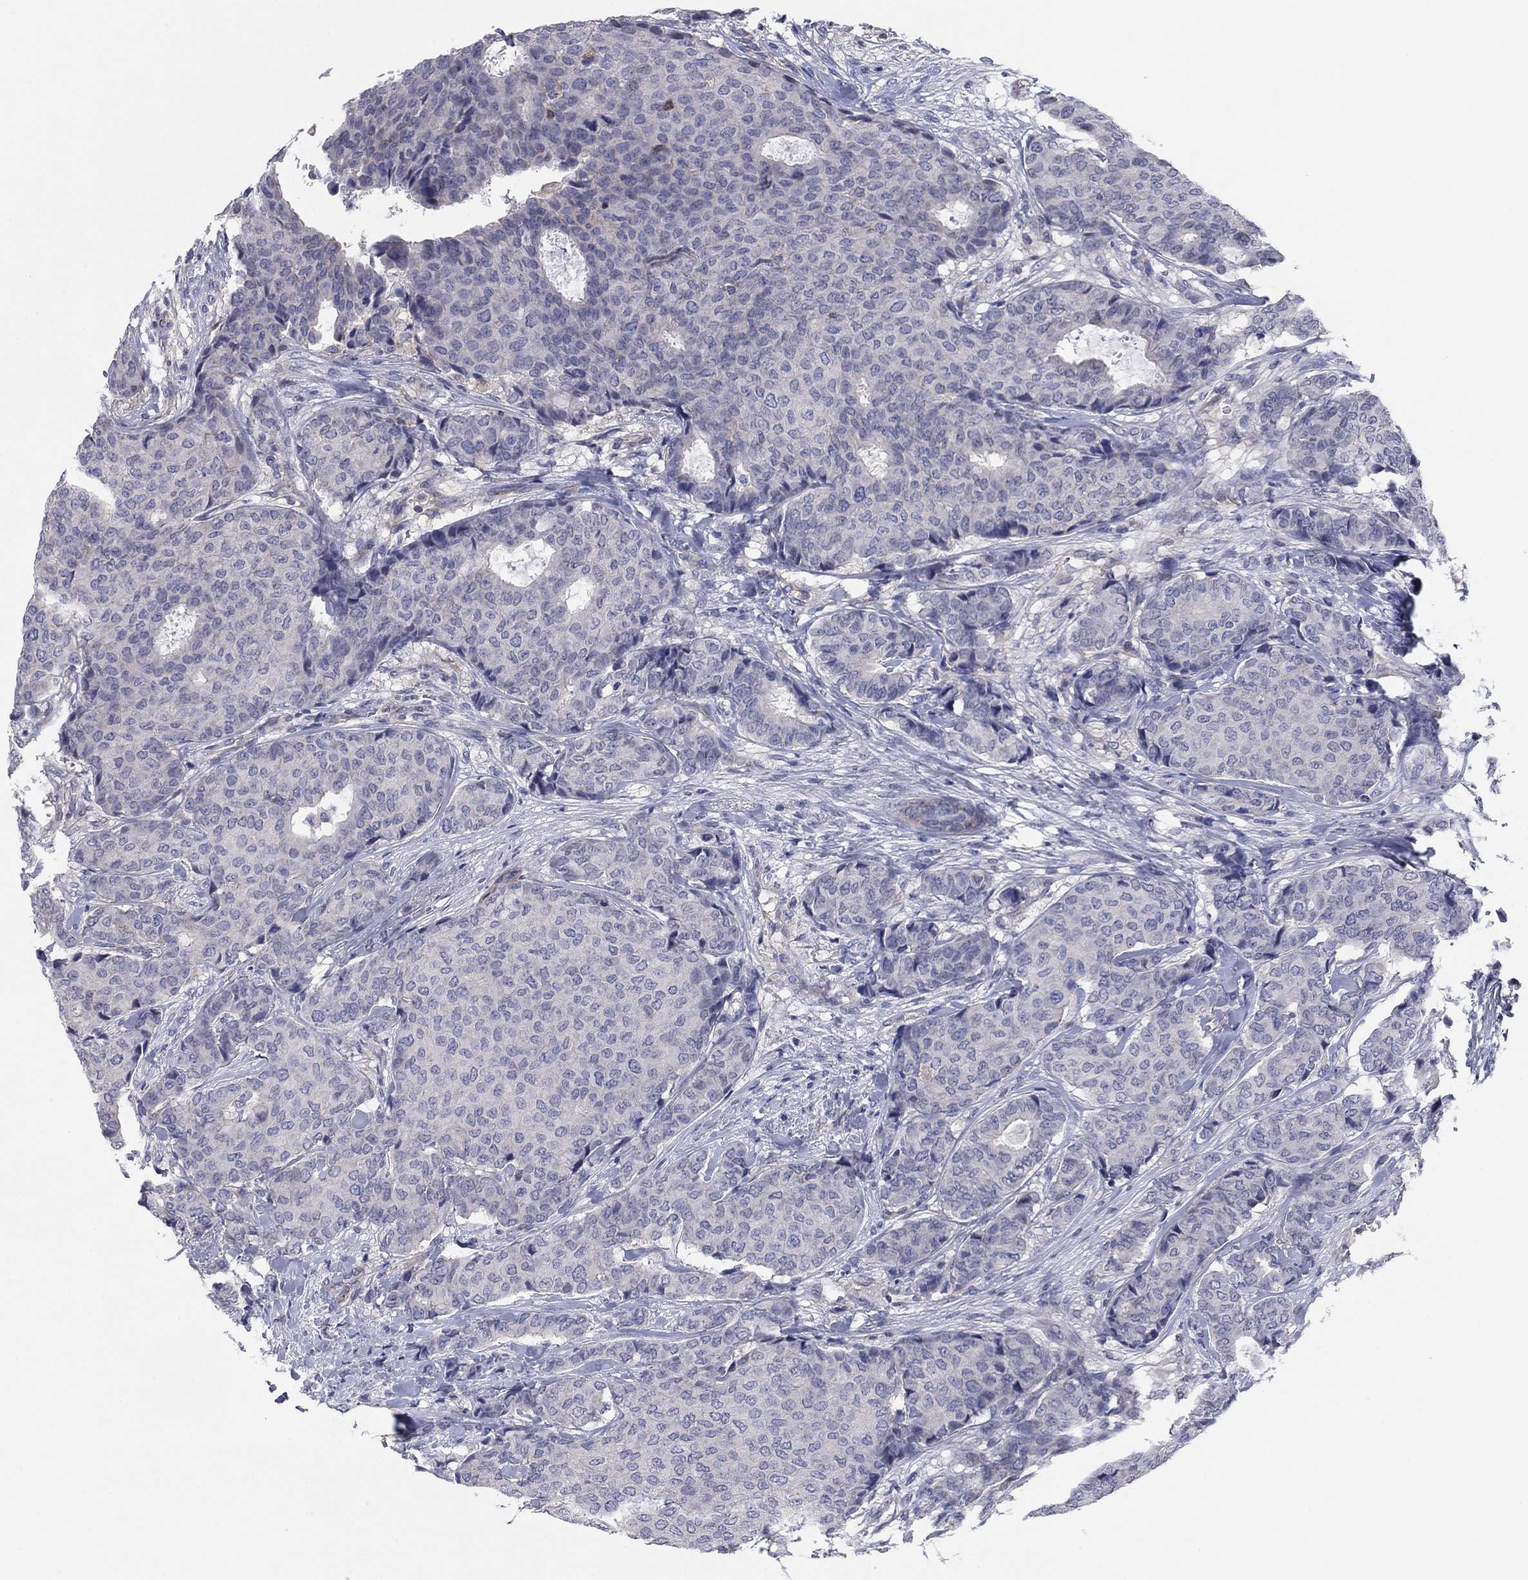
{"staining": {"intensity": "negative", "quantity": "none", "location": "none"}, "tissue": "breast cancer", "cell_type": "Tumor cells", "image_type": "cancer", "snomed": [{"axis": "morphology", "description": "Duct carcinoma"}, {"axis": "topography", "description": "Breast"}], "caption": "Breast infiltrating ductal carcinoma was stained to show a protein in brown. There is no significant staining in tumor cells.", "gene": "PSD4", "patient": {"sex": "female", "age": 75}}